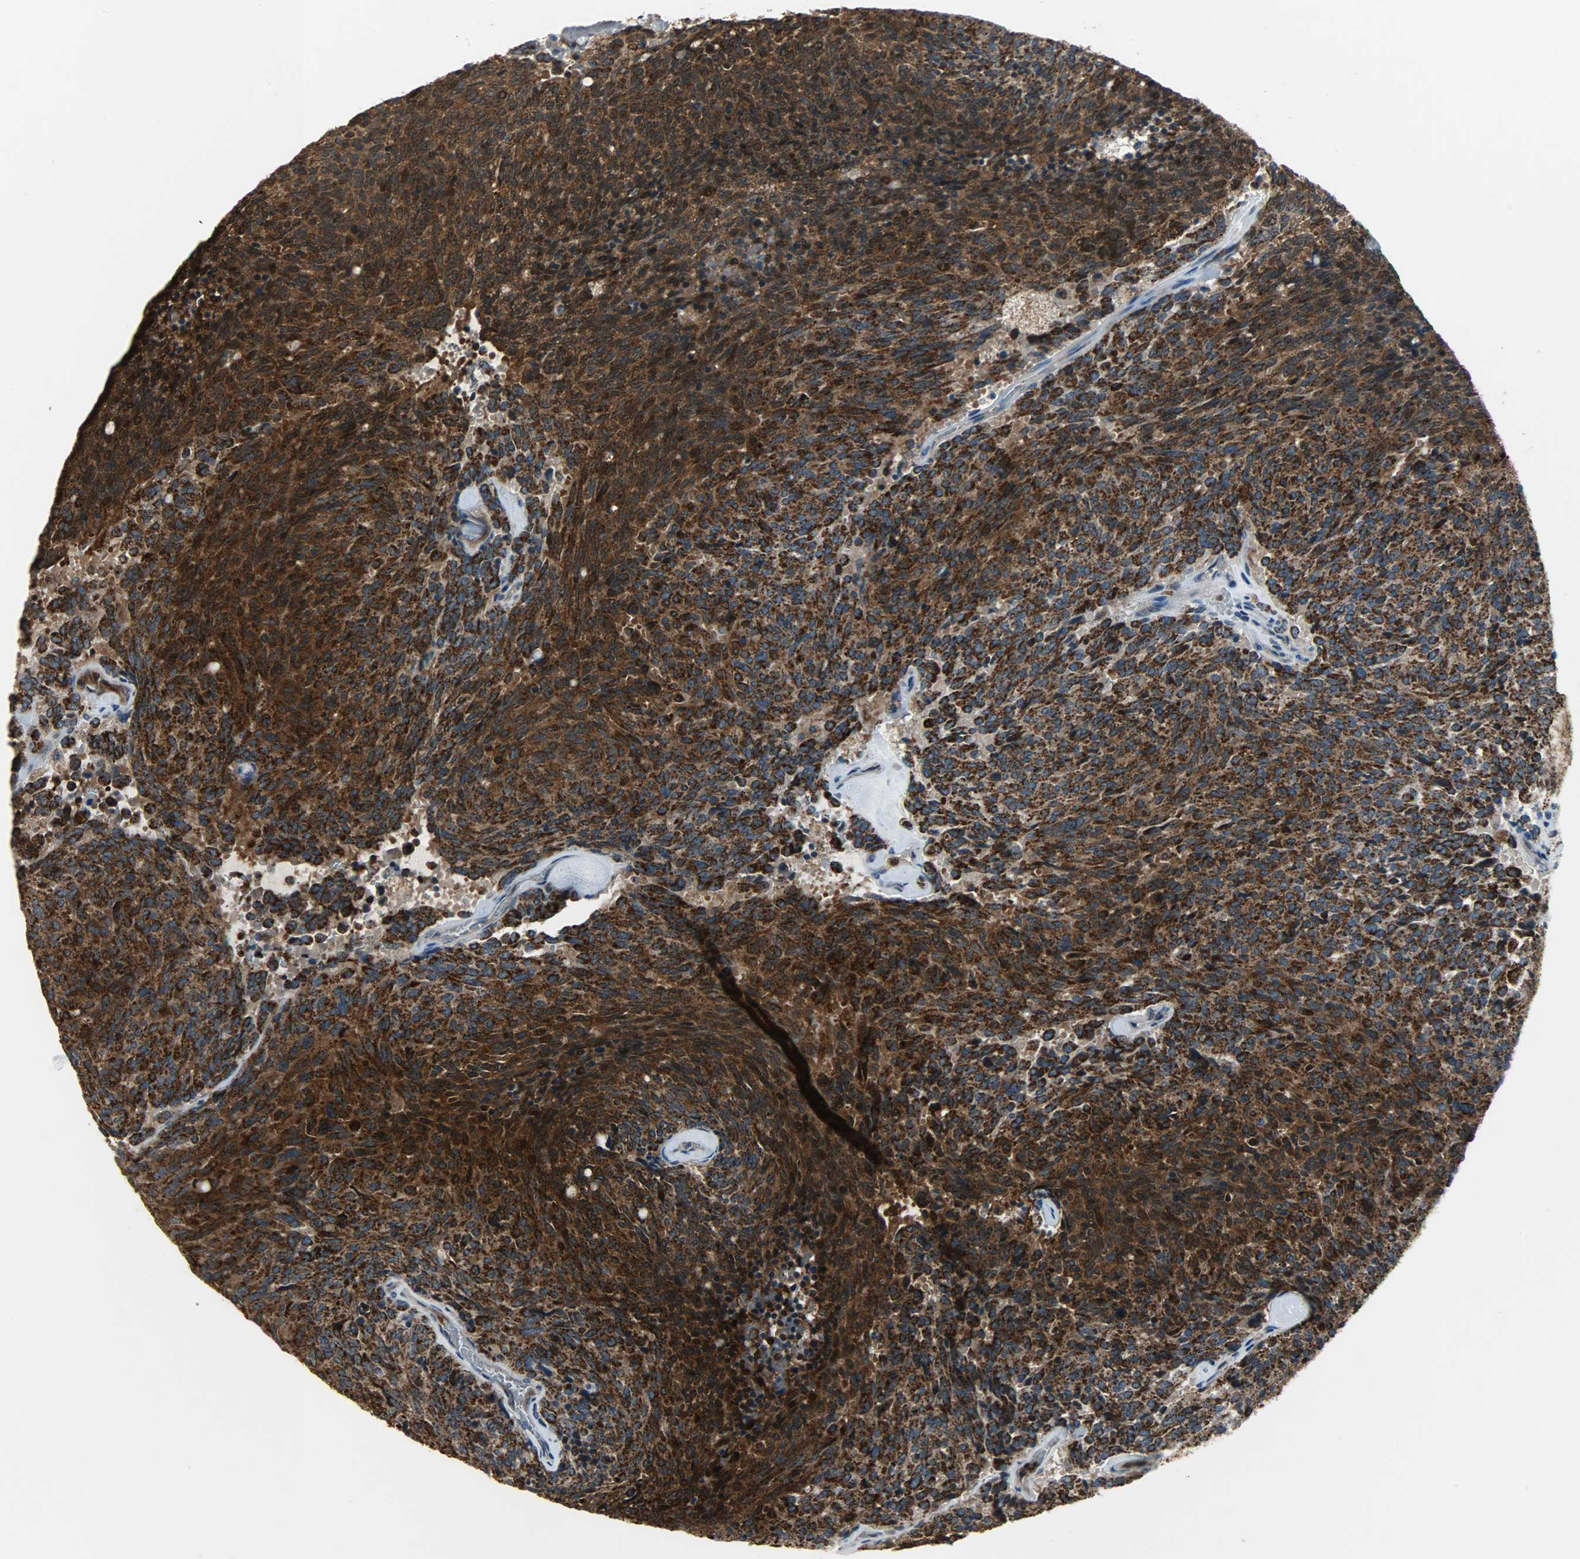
{"staining": {"intensity": "strong", "quantity": ">75%", "location": "cytoplasmic/membranous"}, "tissue": "carcinoid", "cell_type": "Tumor cells", "image_type": "cancer", "snomed": [{"axis": "morphology", "description": "Carcinoid, malignant, NOS"}, {"axis": "topography", "description": "Pancreas"}], "caption": "Immunohistochemistry (IHC) image of neoplastic tissue: human carcinoid stained using IHC shows high levels of strong protein expression localized specifically in the cytoplasmic/membranous of tumor cells, appearing as a cytoplasmic/membranous brown color.", "gene": "AMT", "patient": {"sex": "female", "age": 54}}